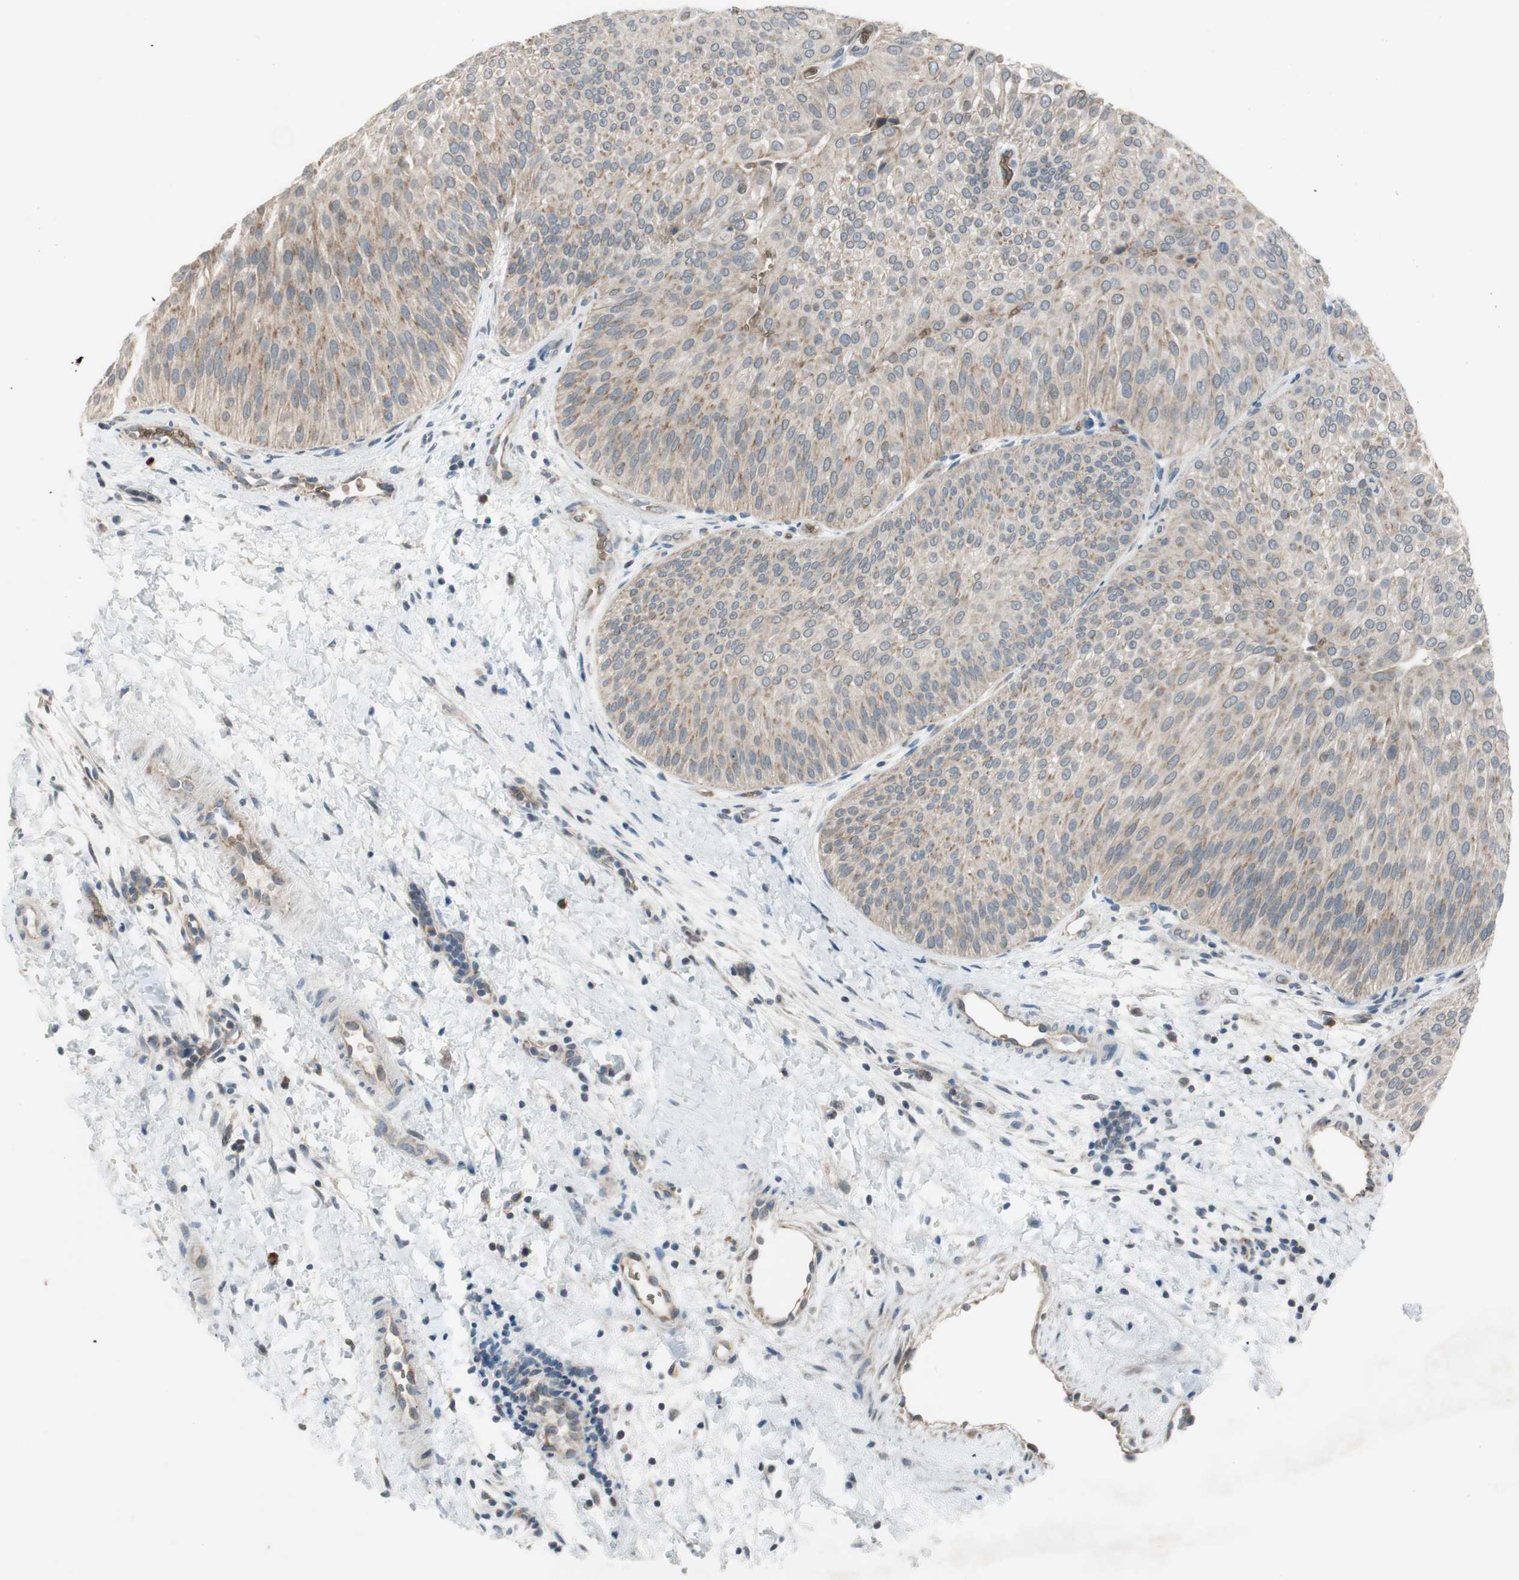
{"staining": {"intensity": "weak", "quantity": "25%-75%", "location": "cytoplasmic/membranous"}, "tissue": "urothelial cancer", "cell_type": "Tumor cells", "image_type": "cancer", "snomed": [{"axis": "morphology", "description": "Urothelial carcinoma, Low grade"}, {"axis": "topography", "description": "Urinary bladder"}], "caption": "This micrograph reveals immunohistochemistry staining of human urothelial carcinoma (low-grade), with low weak cytoplasmic/membranous expression in approximately 25%-75% of tumor cells.", "gene": "GYPC", "patient": {"sex": "female", "age": 60}}